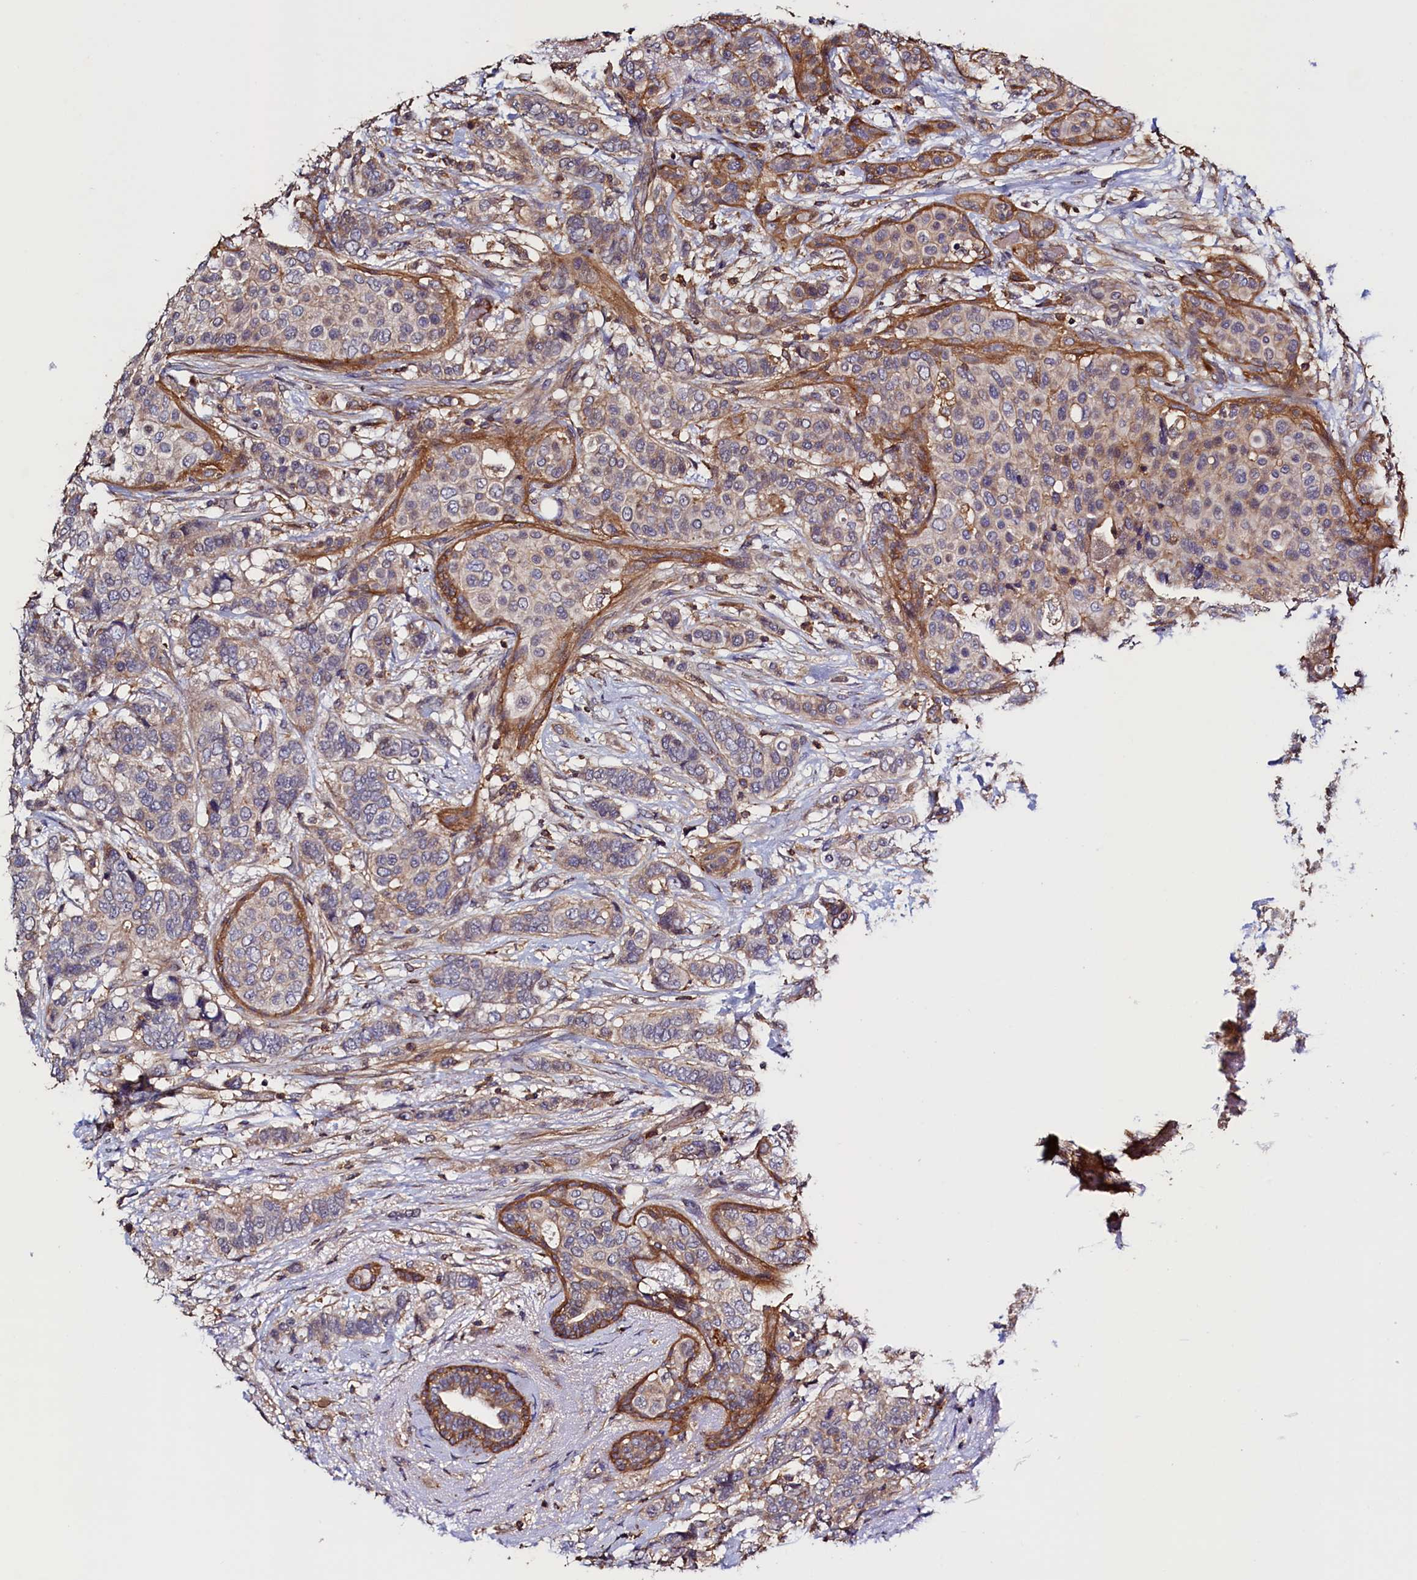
{"staining": {"intensity": "weak", "quantity": "25%-75%", "location": "cytoplasmic/membranous"}, "tissue": "breast cancer", "cell_type": "Tumor cells", "image_type": "cancer", "snomed": [{"axis": "morphology", "description": "Lobular carcinoma"}, {"axis": "topography", "description": "Breast"}], "caption": "Approximately 25%-75% of tumor cells in human breast cancer reveal weak cytoplasmic/membranous protein staining as visualized by brown immunohistochemical staining.", "gene": "DUOXA1", "patient": {"sex": "female", "age": 51}}